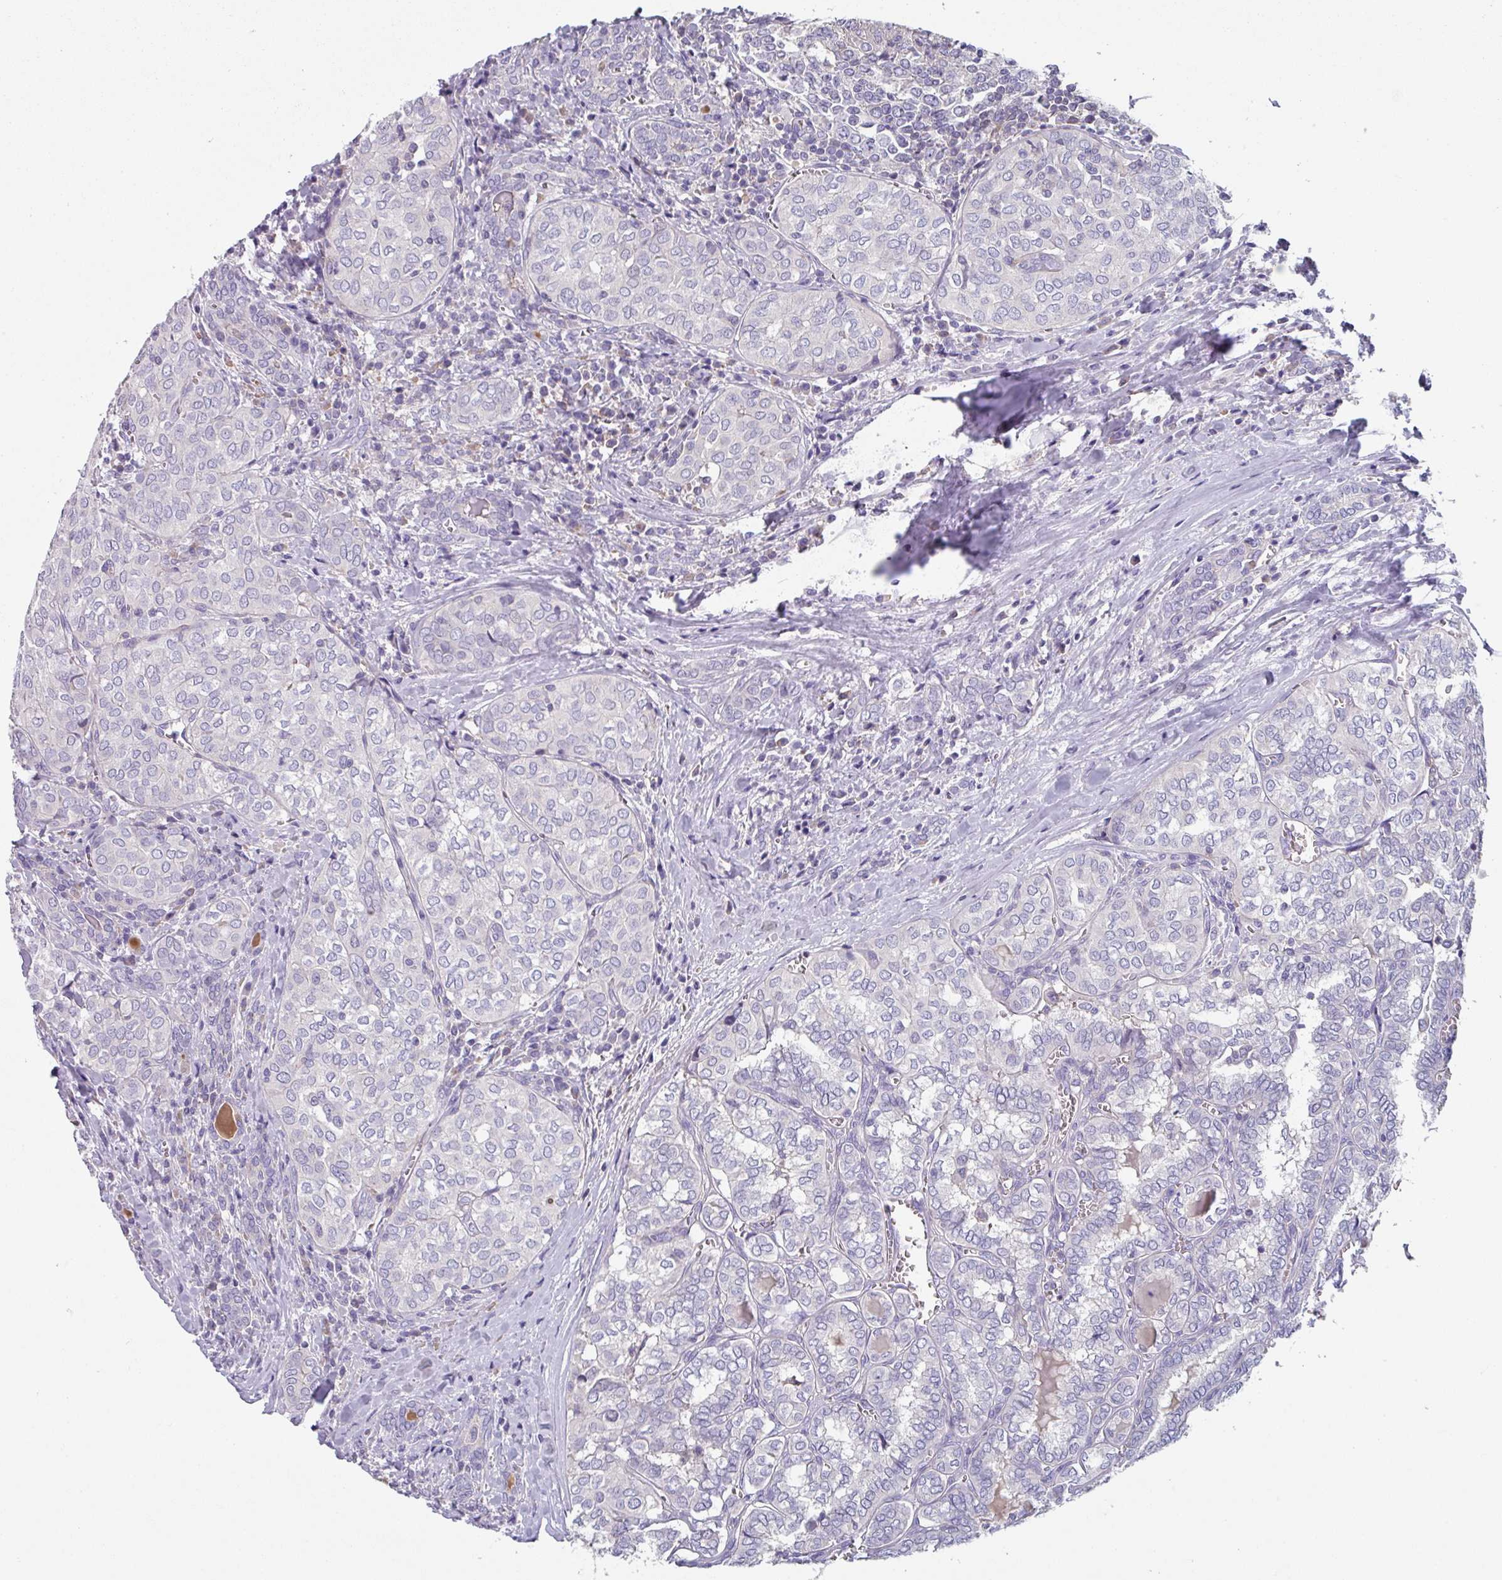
{"staining": {"intensity": "negative", "quantity": "none", "location": "none"}, "tissue": "thyroid cancer", "cell_type": "Tumor cells", "image_type": "cancer", "snomed": [{"axis": "morphology", "description": "Papillary adenocarcinoma, NOS"}, {"axis": "topography", "description": "Thyroid gland"}], "caption": "Protein analysis of thyroid papillary adenocarcinoma shows no significant staining in tumor cells.", "gene": "TMEM132A", "patient": {"sex": "female", "age": 30}}